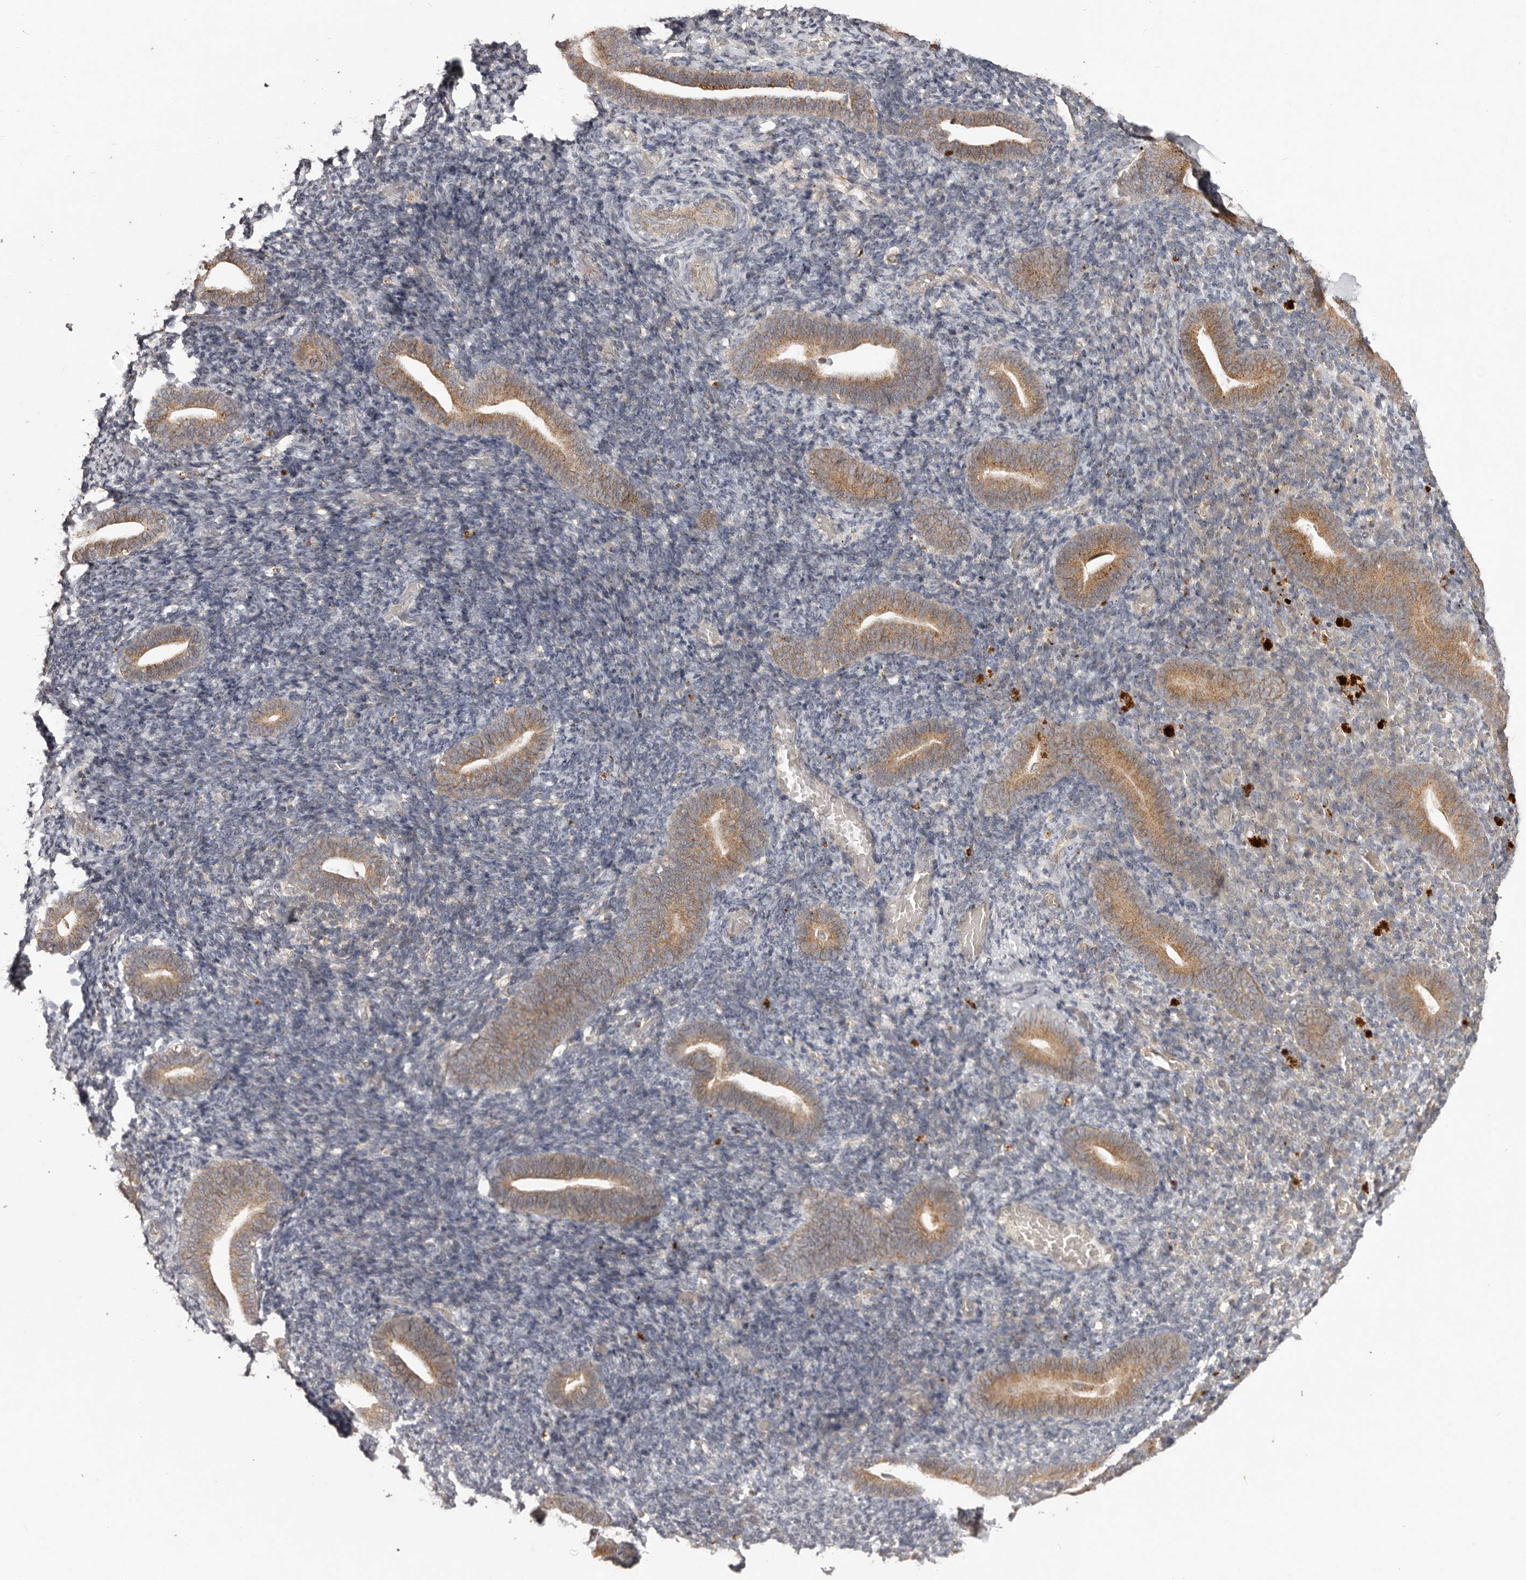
{"staining": {"intensity": "weak", "quantity": "25%-75%", "location": "cytoplasmic/membranous"}, "tissue": "endometrium", "cell_type": "Cells in endometrial stroma", "image_type": "normal", "snomed": [{"axis": "morphology", "description": "Normal tissue, NOS"}, {"axis": "topography", "description": "Endometrium"}], "caption": "Protein staining of benign endometrium reveals weak cytoplasmic/membranous staining in approximately 25%-75% of cells in endometrial stroma. (Brightfield microscopy of DAB IHC at high magnification).", "gene": "PLOD2", "patient": {"sex": "female", "age": 51}}